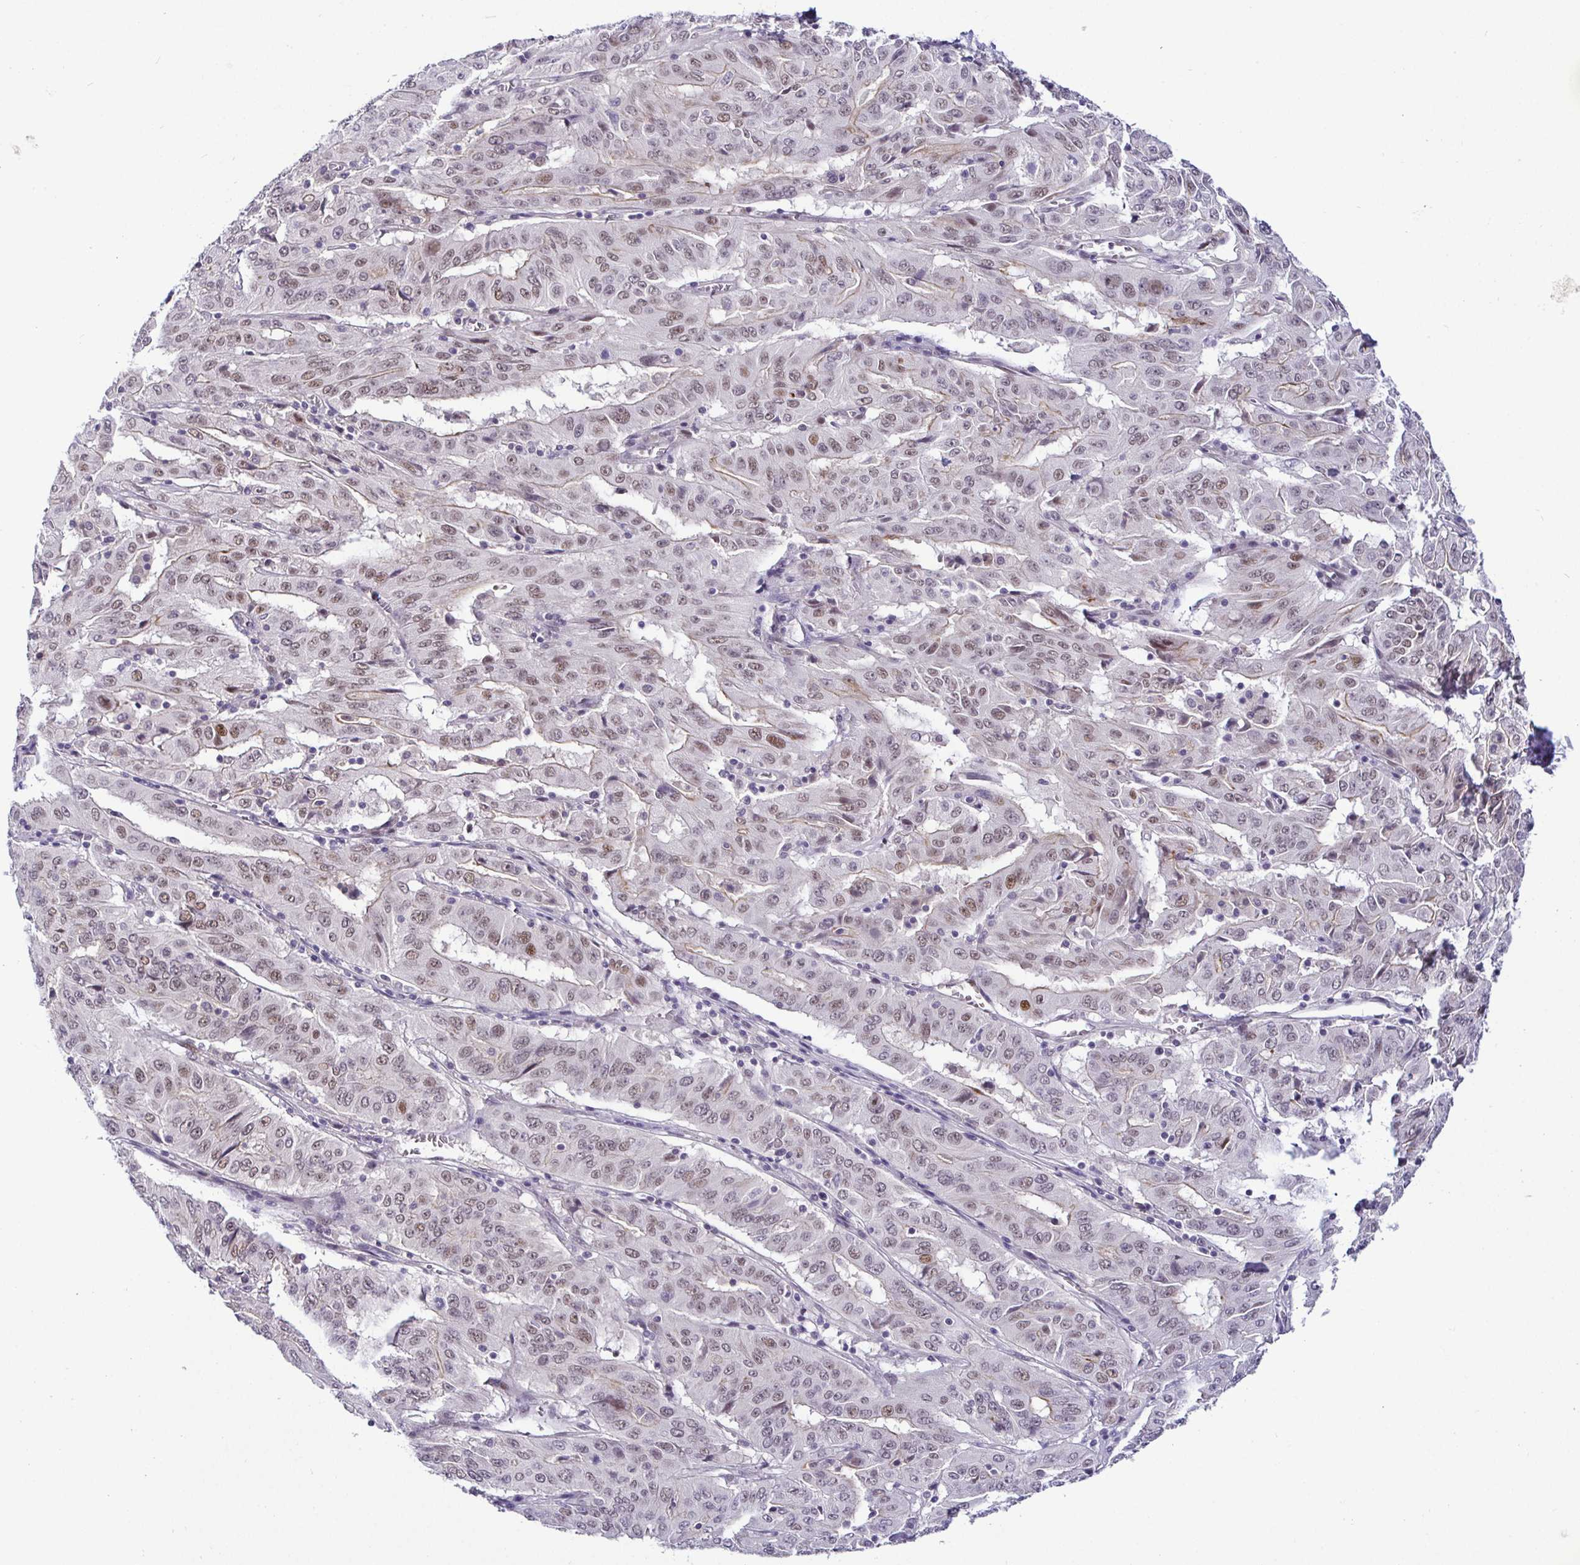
{"staining": {"intensity": "moderate", "quantity": ">75%", "location": "nuclear"}, "tissue": "pancreatic cancer", "cell_type": "Tumor cells", "image_type": "cancer", "snomed": [{"axis": "morphology", "description": "Adenocarcinoma, NOS"}, {"axis": "topography", "description": "Pancreas"}], "caption": "Immunohistochemical staining of pancreatic adenocarcinoma shows medium levels of moderate nuclear expression in about >75% of tumor cells.", "gene": "NUP188", "patient": {"sex": "male", "age": 63}}